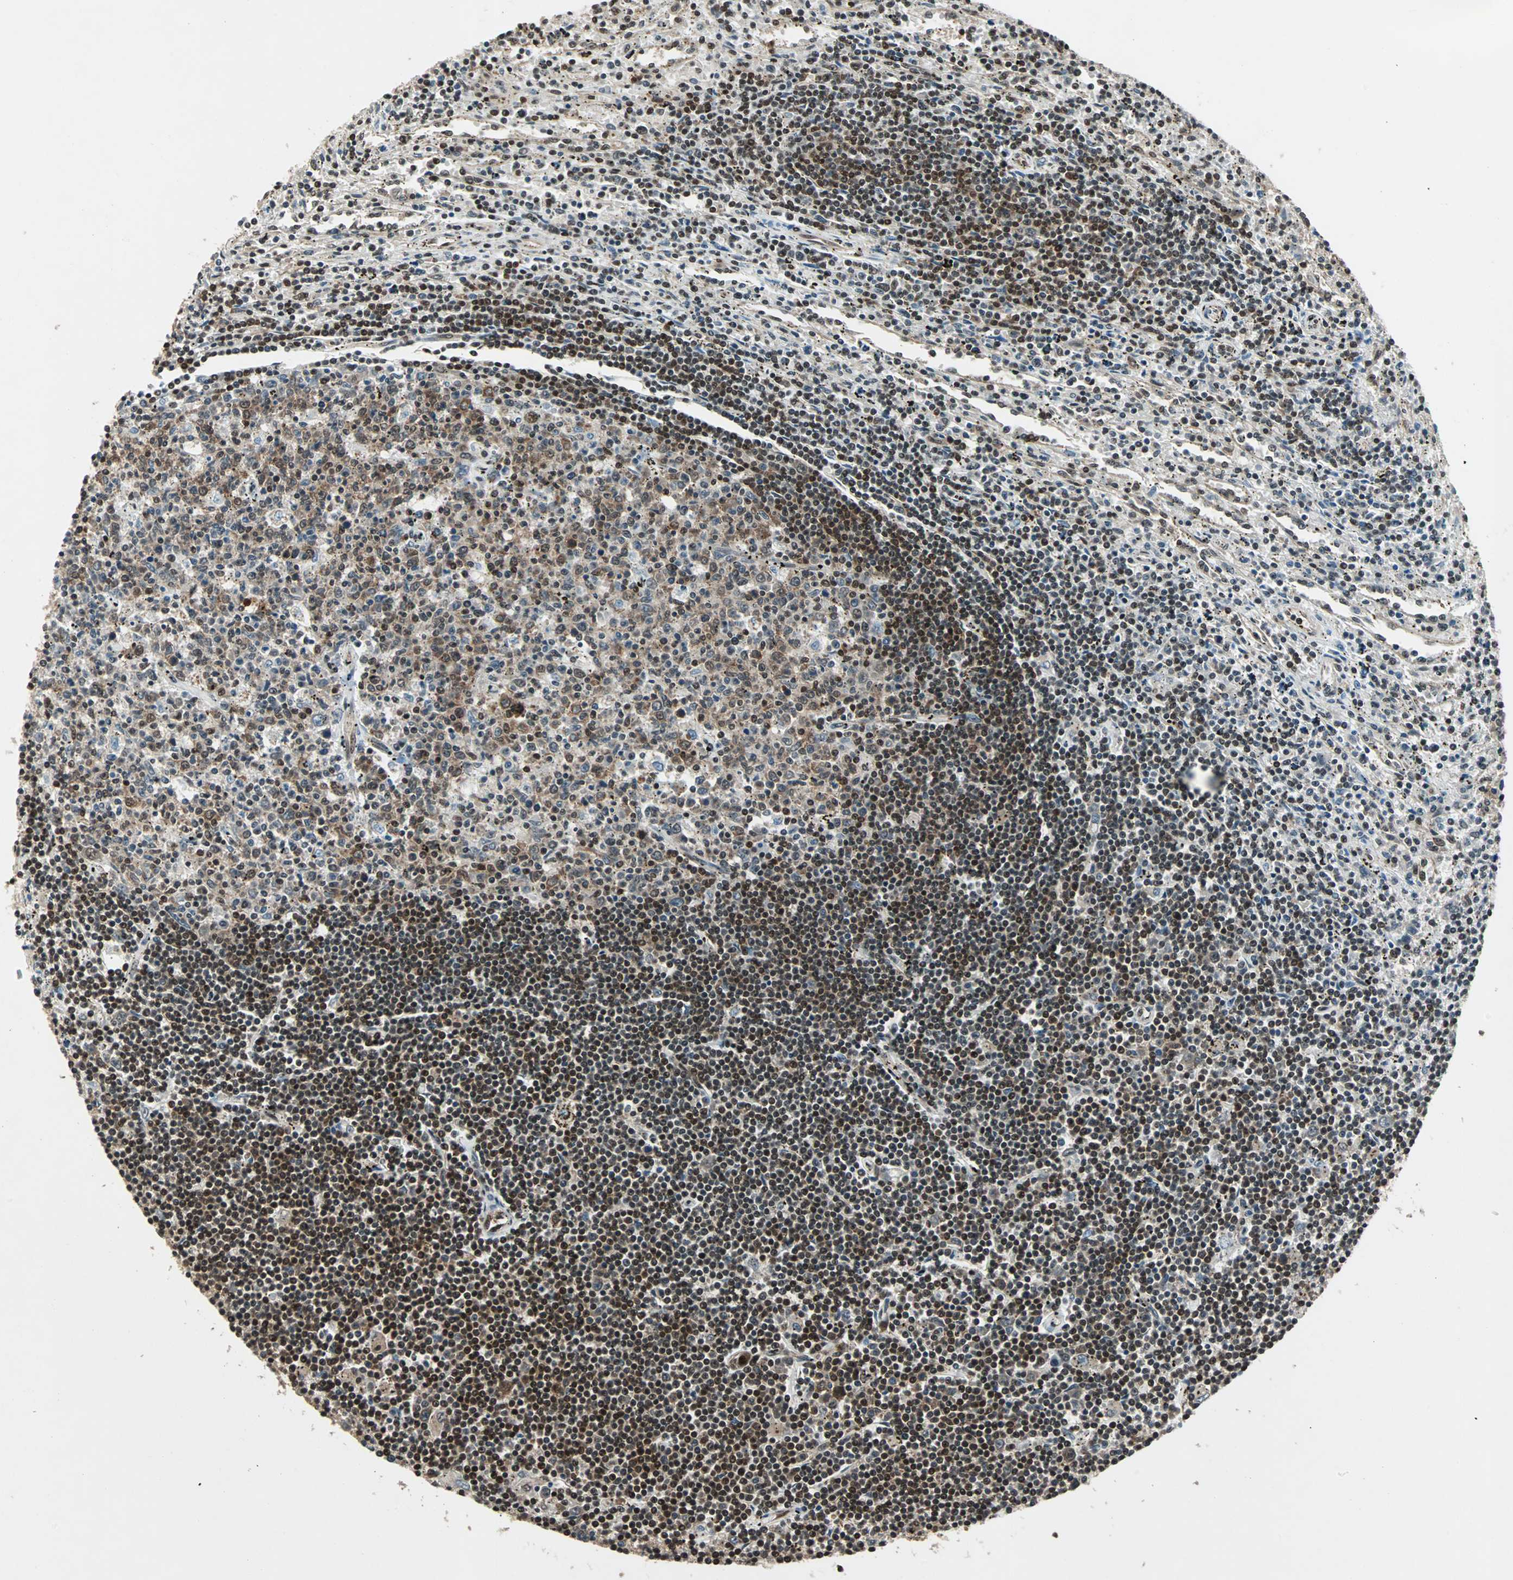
{"staining": {"intensity": "weak", "quantity": ">75%", "location": "cytoplasmic/membranous"}, "tissue": "lymphoma", "cell_type": "Tumor cells", "image_type": "cancer", "snomed": [{"axis": "morphology", "description": "Malignant lymphoma, non-Hodgkin's type, Low grade"}, {"axis": "topography", "description": "Spleen"}], "caption": "Brown immunohistochemical staining in lymphoma displays weak cytoplasmic/membranous staining in approximately >75% of tumor cells.", "gene": "ACLY", "patient": {"sex": "male", "age": 76}}